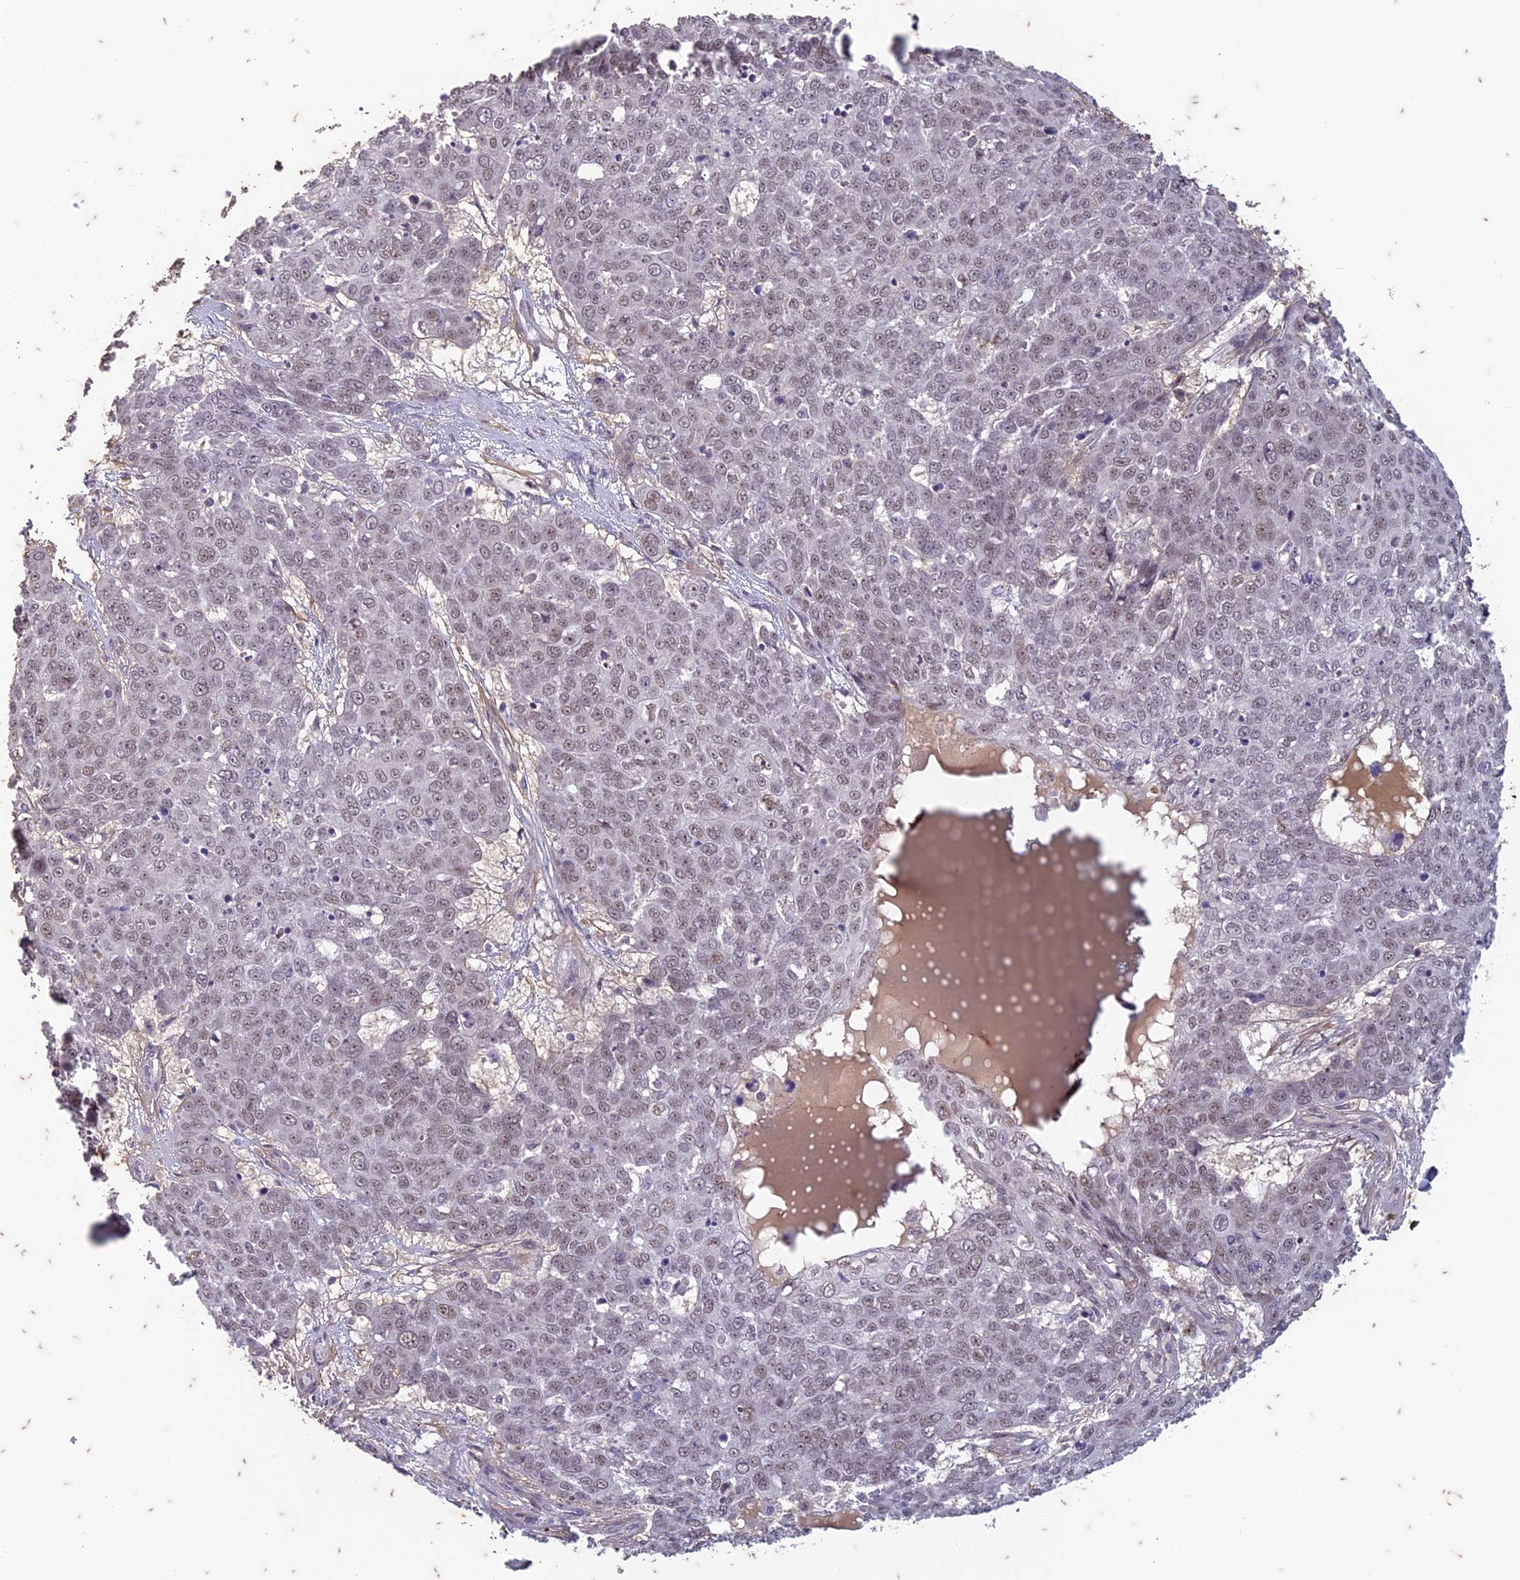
{"staining": {"intensity": "weak", "quantity": ">75%", "location": "nuclear"}, "tissue": "skin cancer", "cell_type": "Tumor cells", "image_type": "cancer", "snomed": [{"axis": "morphology", "description": "Squamous cell carcinoma, NOS"}, {"axis": "topography", "description": "Skin"}], "caption": "Immunohistochemical staining of skin cancer displays low levels of weak nuclear expression in approximately >75% of tumor cells.", "gene": "PABPN1L", "patient": {"sex": "male", "age": 71}}